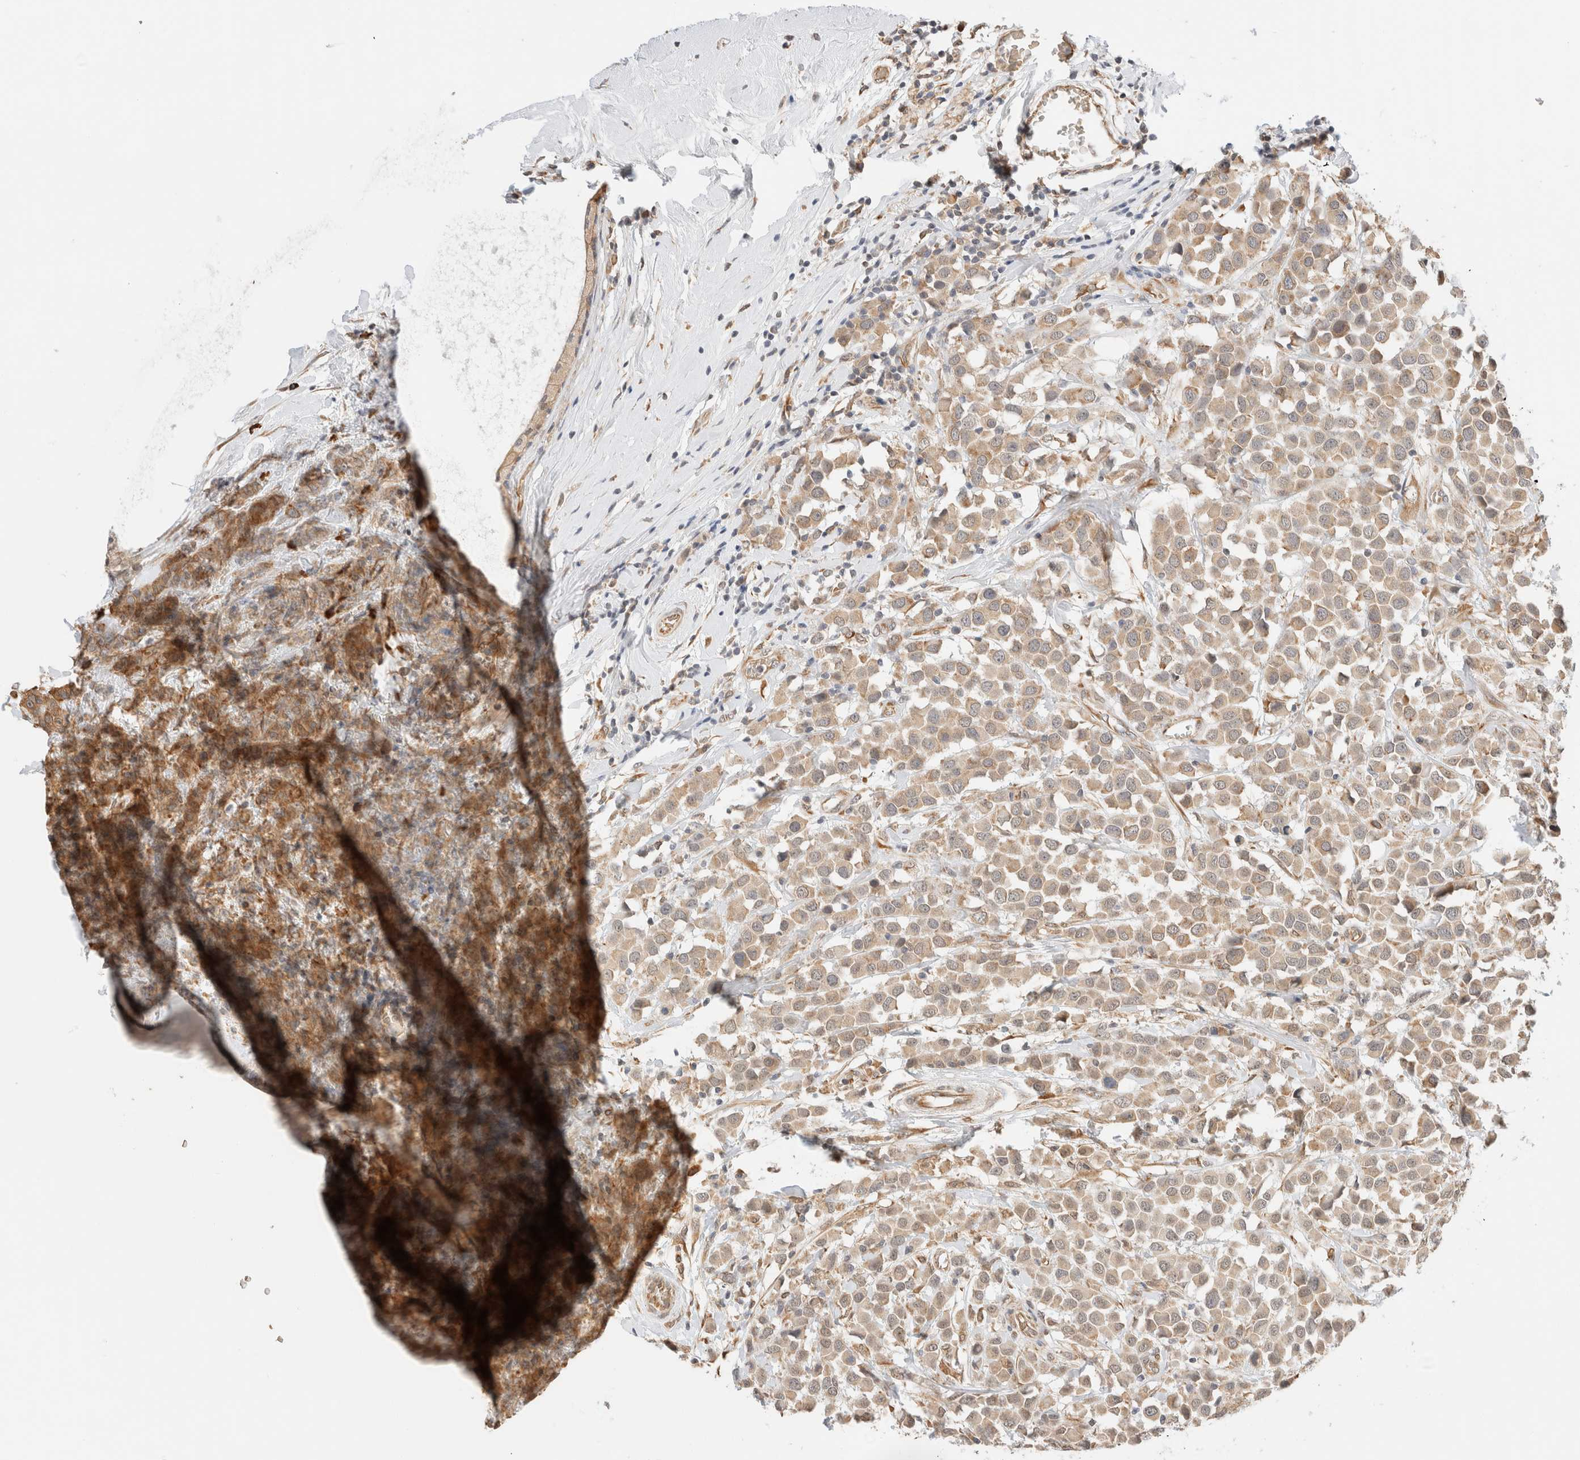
{"staining": {"intensity": "weak", "quantity": ">75%", "location": "cytoplasmic/membranous"}, "tissue": "breast cancer", "cell_type": "Tumor cells", "image_type": "cancer", "snomed": [{"axis": "morphology", "description": "Duct carcinoma"}, {"axis": "topography", "description": "Breast"}], "caption": "Infiltrating ductal carcinoma (breast) stained with a protein marker demonstrates weak staining in tumor cells.", "gene": "SYVN1", "patient": {"sex": "female", "age": 61}}